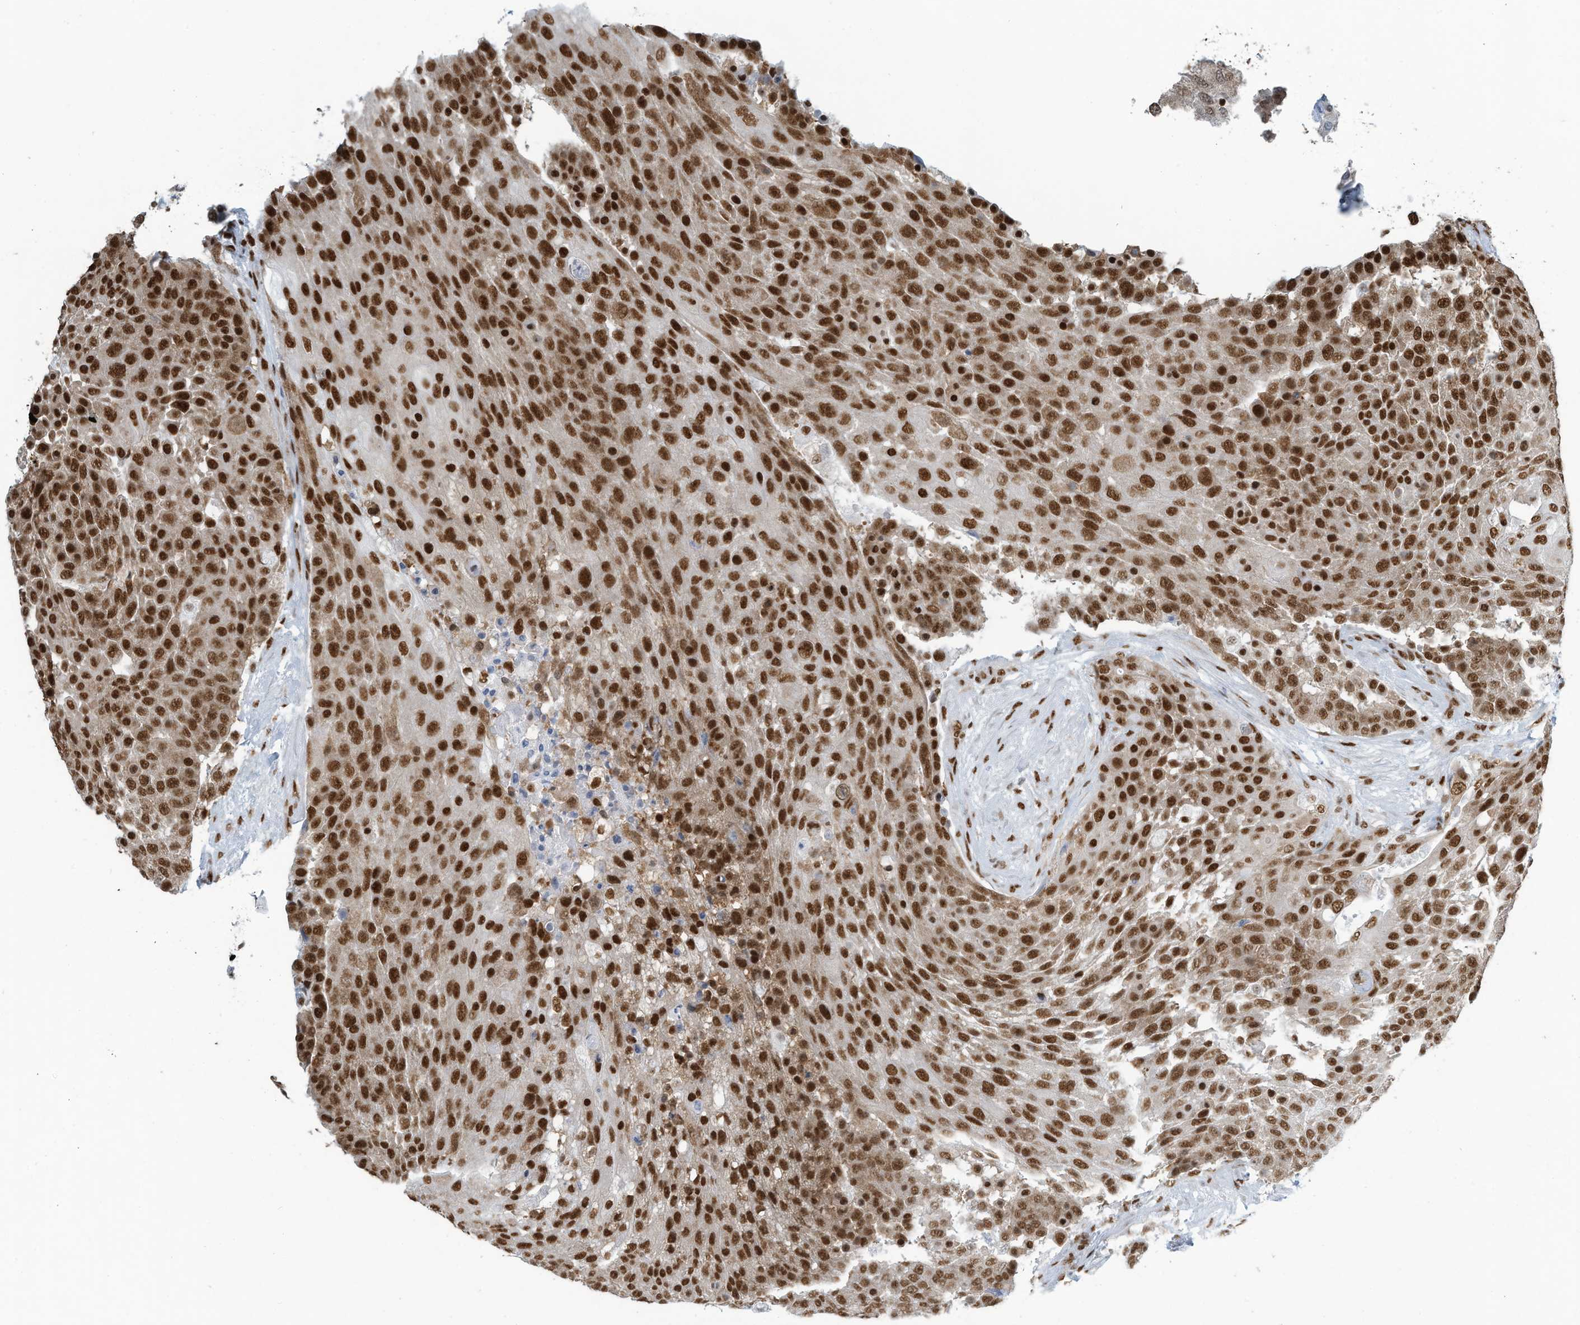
{"staining": {"intensity": "strong", "quantity": ">75%", "location": "nuclear"}, "tissue": "urothelial cancer", "cell_type": "Tumor cells", "image_type": "cancer", "snomed": [{"axis": "morphology", "description": "Urothelial carcinoma, High grade"}, {"axis": "topography", "description": "Urinary bladder"}], "caption": "Brown immunohistochemical staining in human urothelial cancer shows strong nuclear expression in approximately >75% of tumor cells. (DAB IHC, brown staining for protein, blue staining for nuclei).", "gene": "SARNP", "patient": {"sex": "female", "age": 63}}